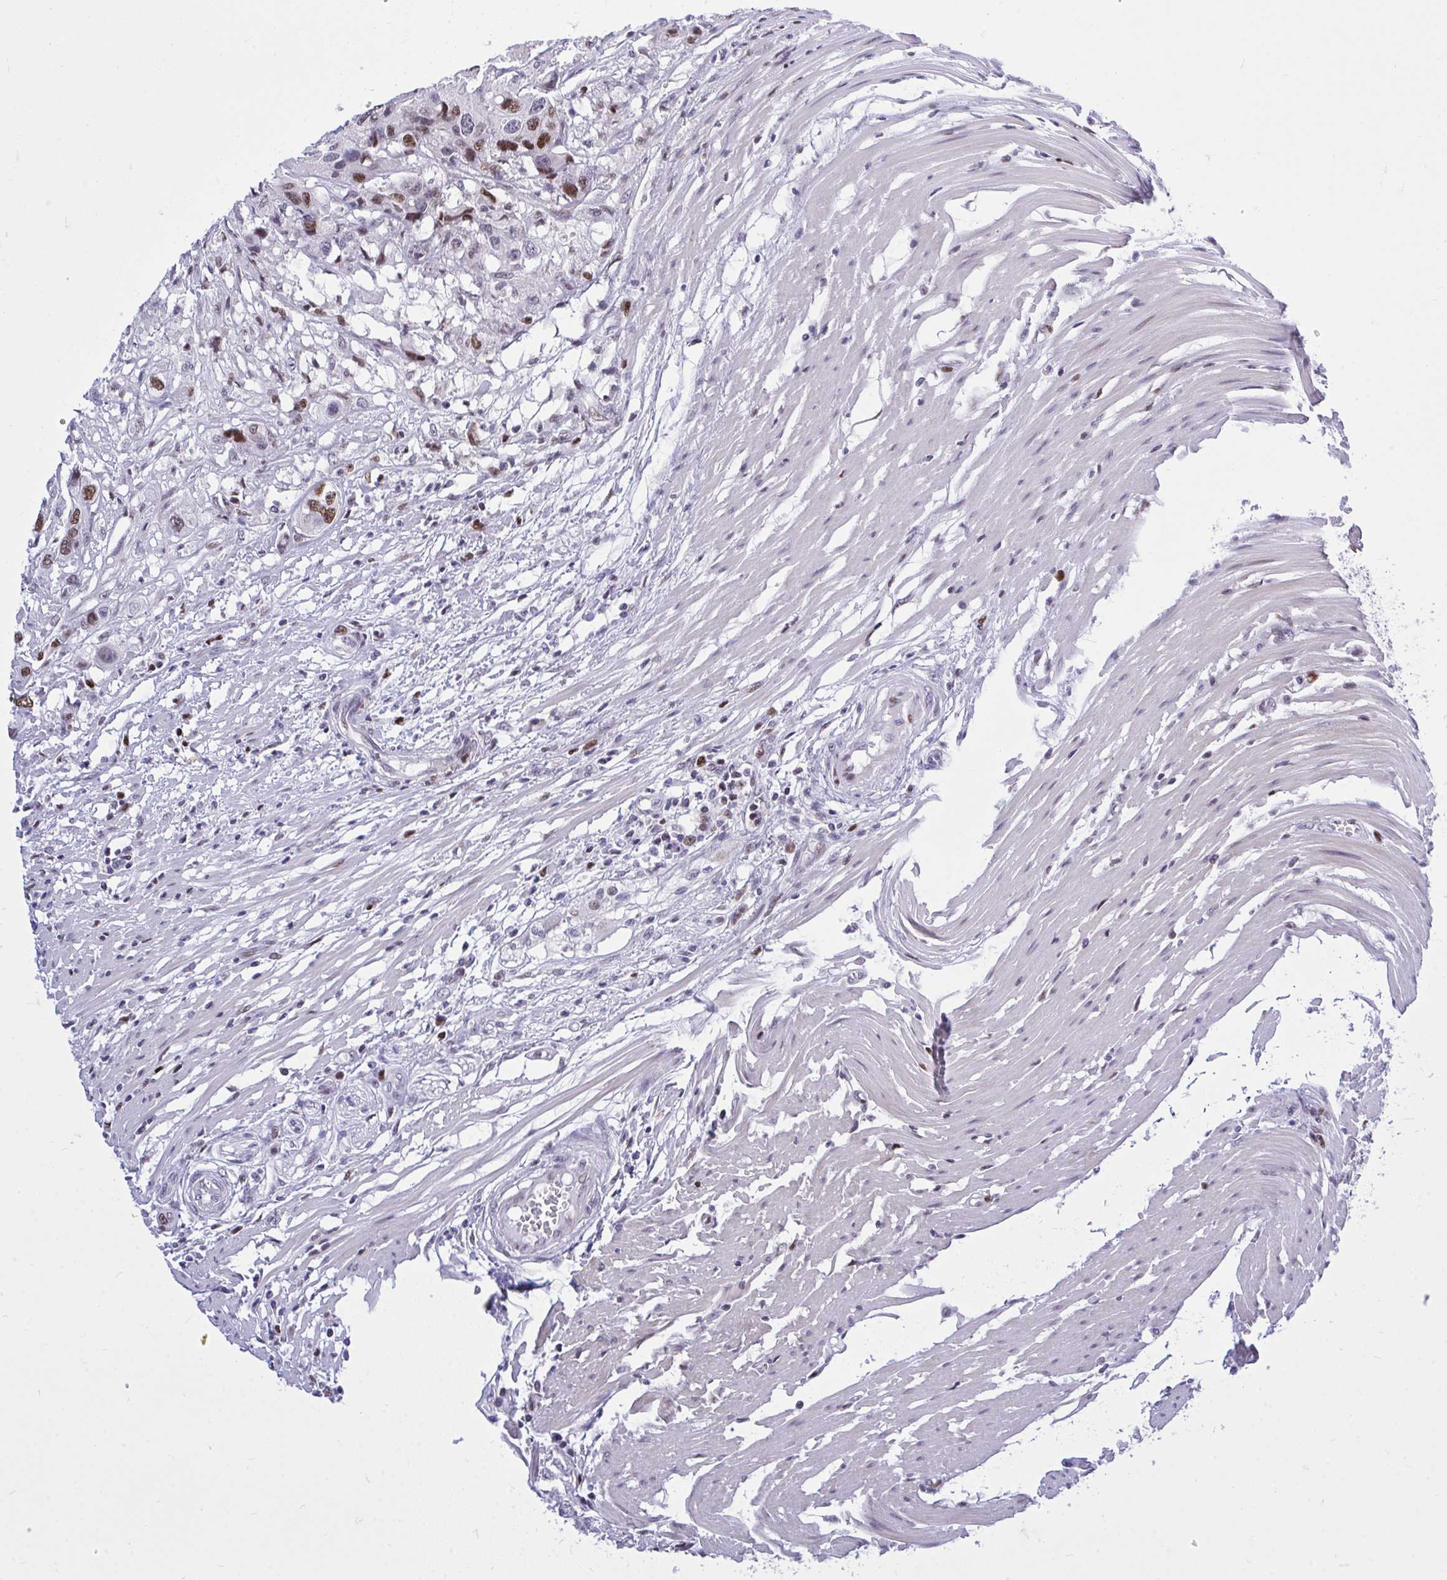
{"staining": {"intensity": "moderate", "quantity": ">75%", "location": "nuclear"}, "tissue": "colorectal cancer", "cell_type": "Tumor cells", "image_type": "cancer", "snomed": [{"axis": "morphology", "description": "Adenocarcinoma, NOS"}, {"axis": "topography", "description": "Colon"}], "caption": "Colorectal cancer stained with DAB immunohistochemistry exhibits medium levels of moderate nuclear positivity in about >75% of tumor cells.", "gene": "C1QL2", "patient": {"sex": "male", "age": 77}}